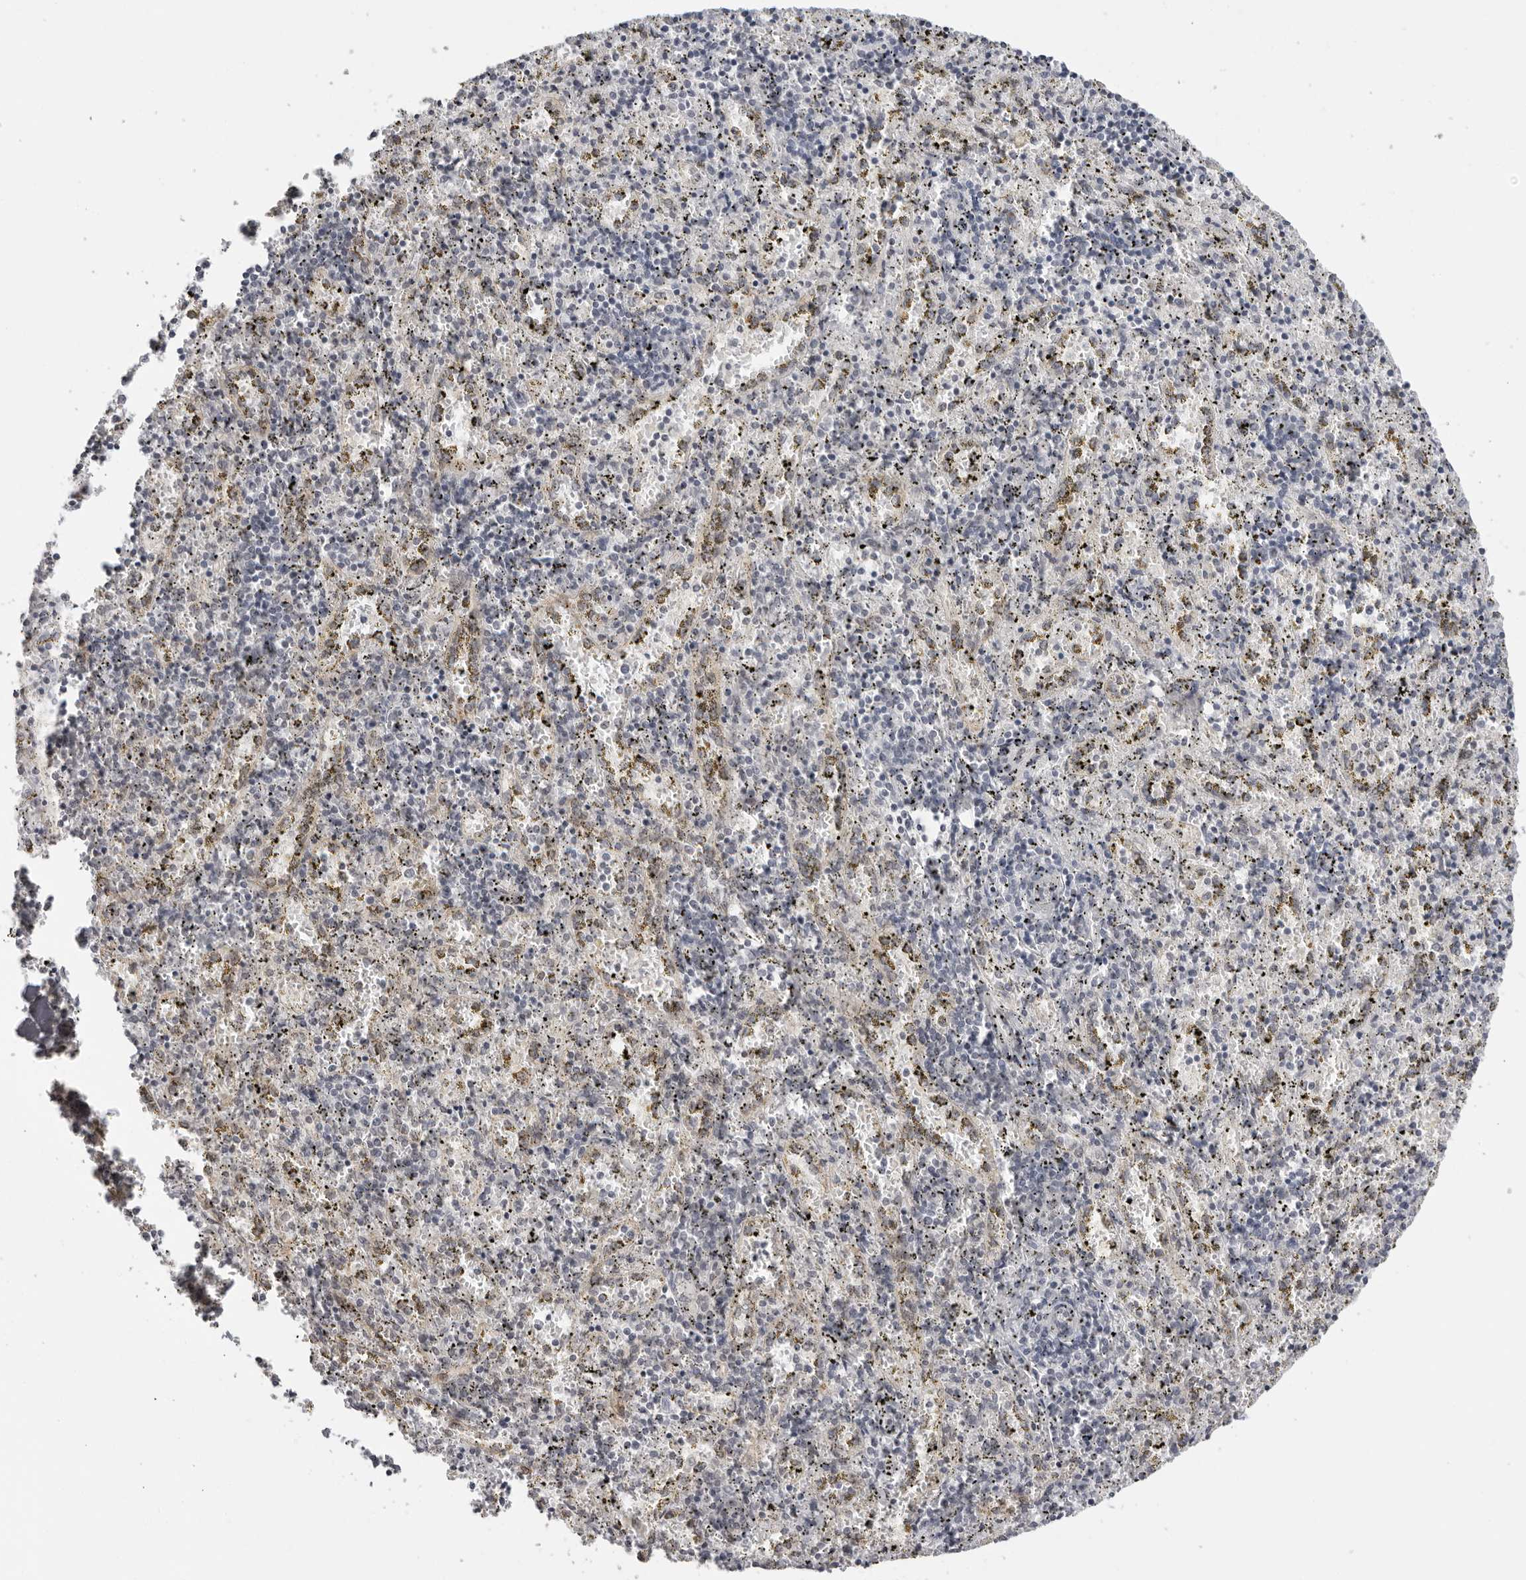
{"staining": {"intensity": "negative", "quantity": "none", "location": "none"}, "tissue": "spleen", "cell_type": "Cells in red pulp", "image_type": "normal", "snomed": [{"axis": "morphology", "description": "Normal tissue, NOS"}, {"axis": "topography", "description": "Spleen"}], "caption": "Immunohistochemistry histopathology image of unremarkable spleen: spleen stained with DAB shows no significant protein expression in cells in red pulp. The staining is performed using DAB (3,3'-diaminobenzidine) brown chromogen with nuclei counter-stained in using hematoxylin.", "gene": "TRAPPC3", "patient": {"sex": "male", "age": 11}}